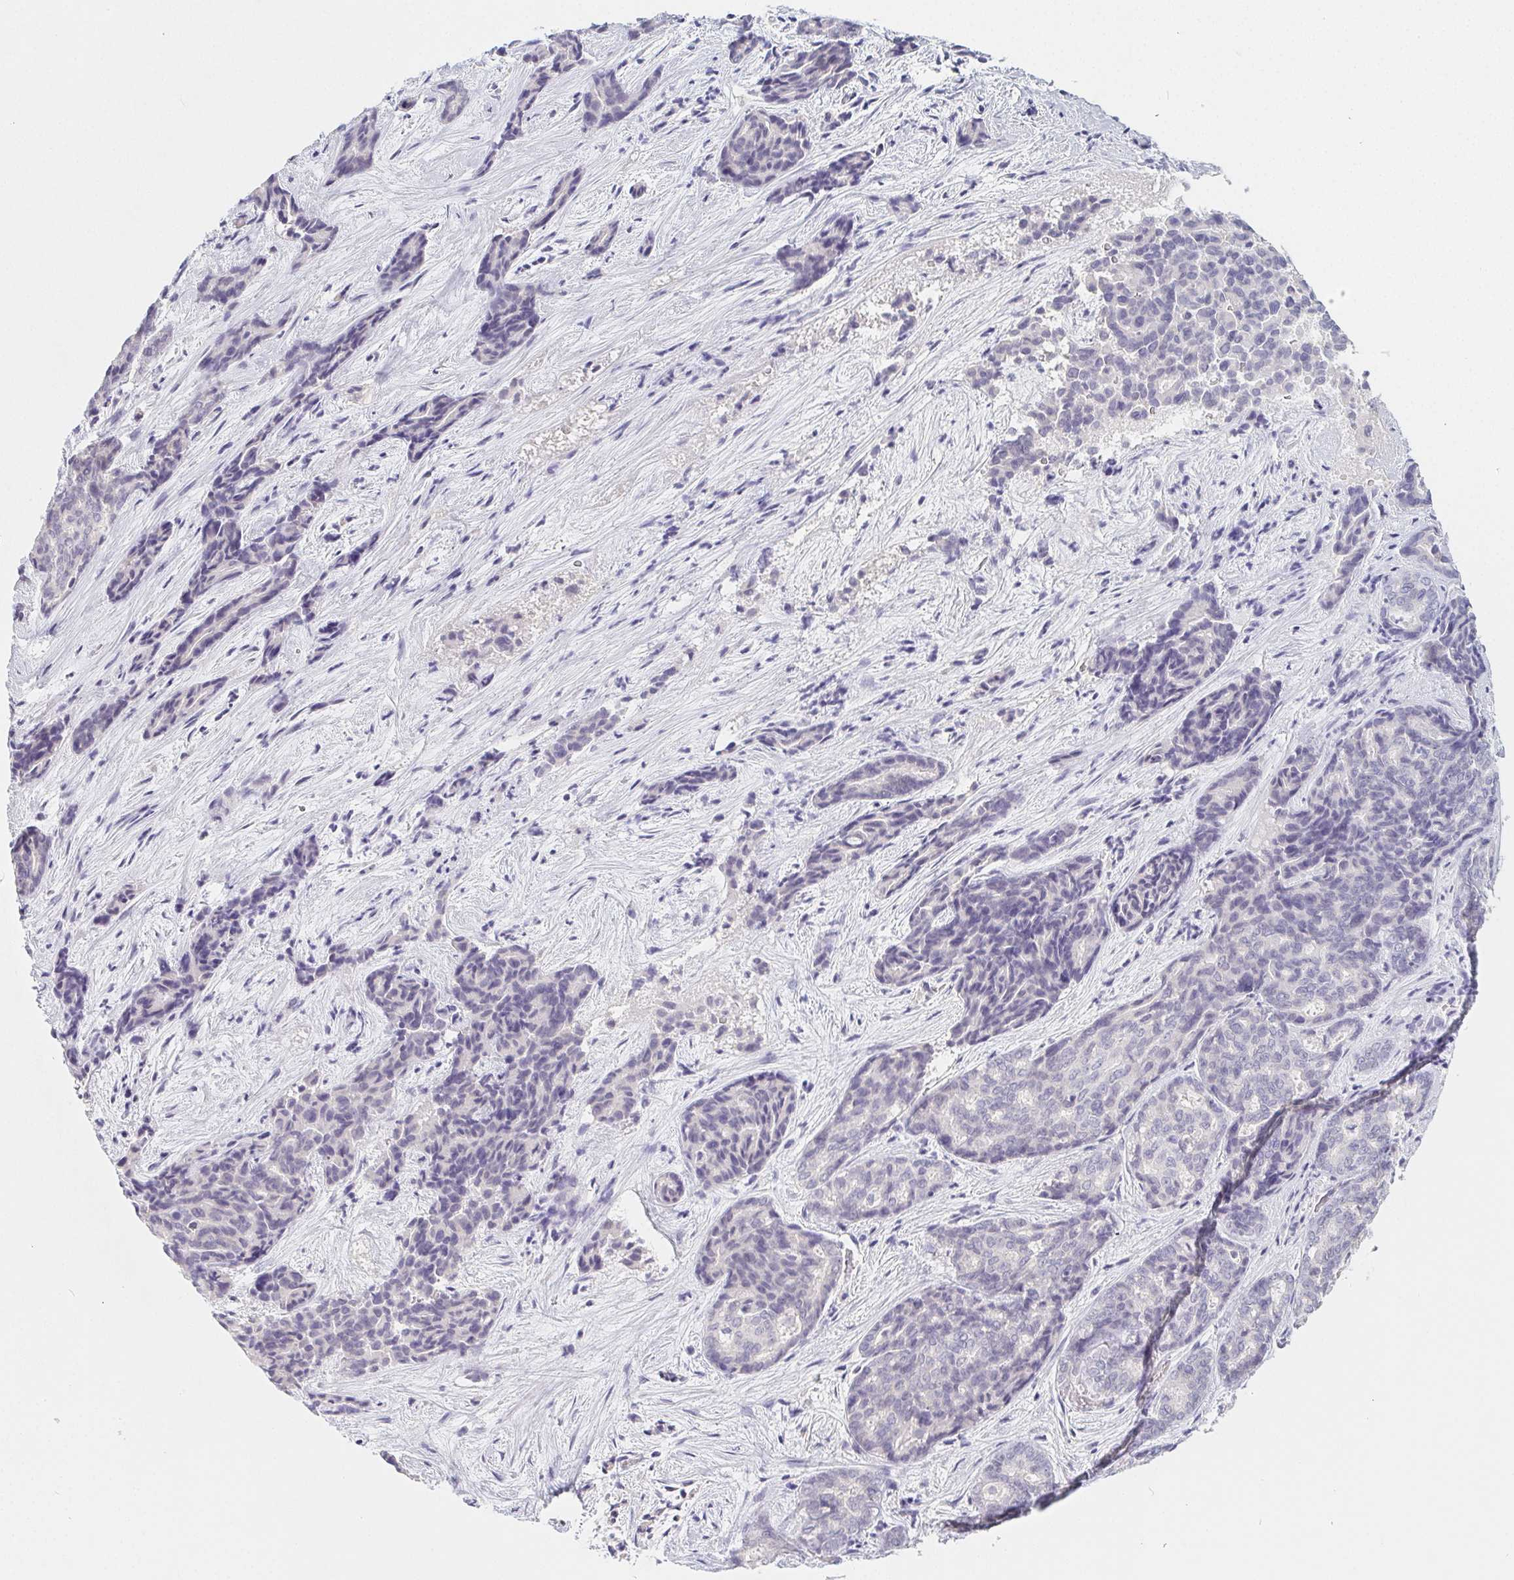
{"staining": {"intensity": "negative", "quantity": "none", "location": "none"}, "tissue": "liver cancer", "cell_type": "Tumor cells", "image_type": "cancer", "snomed": [{"axis": "morphology", "description": "Cholangiocarcinoma"}, {"axis": "topography", "description": "Liver"}], "caption": "The histopathology image displays no significant staining in tumor cells of liver cholangiocarcinoma.", "gene": "GLIPR1L1", "patient": {"sex": "female", "age": 64}}